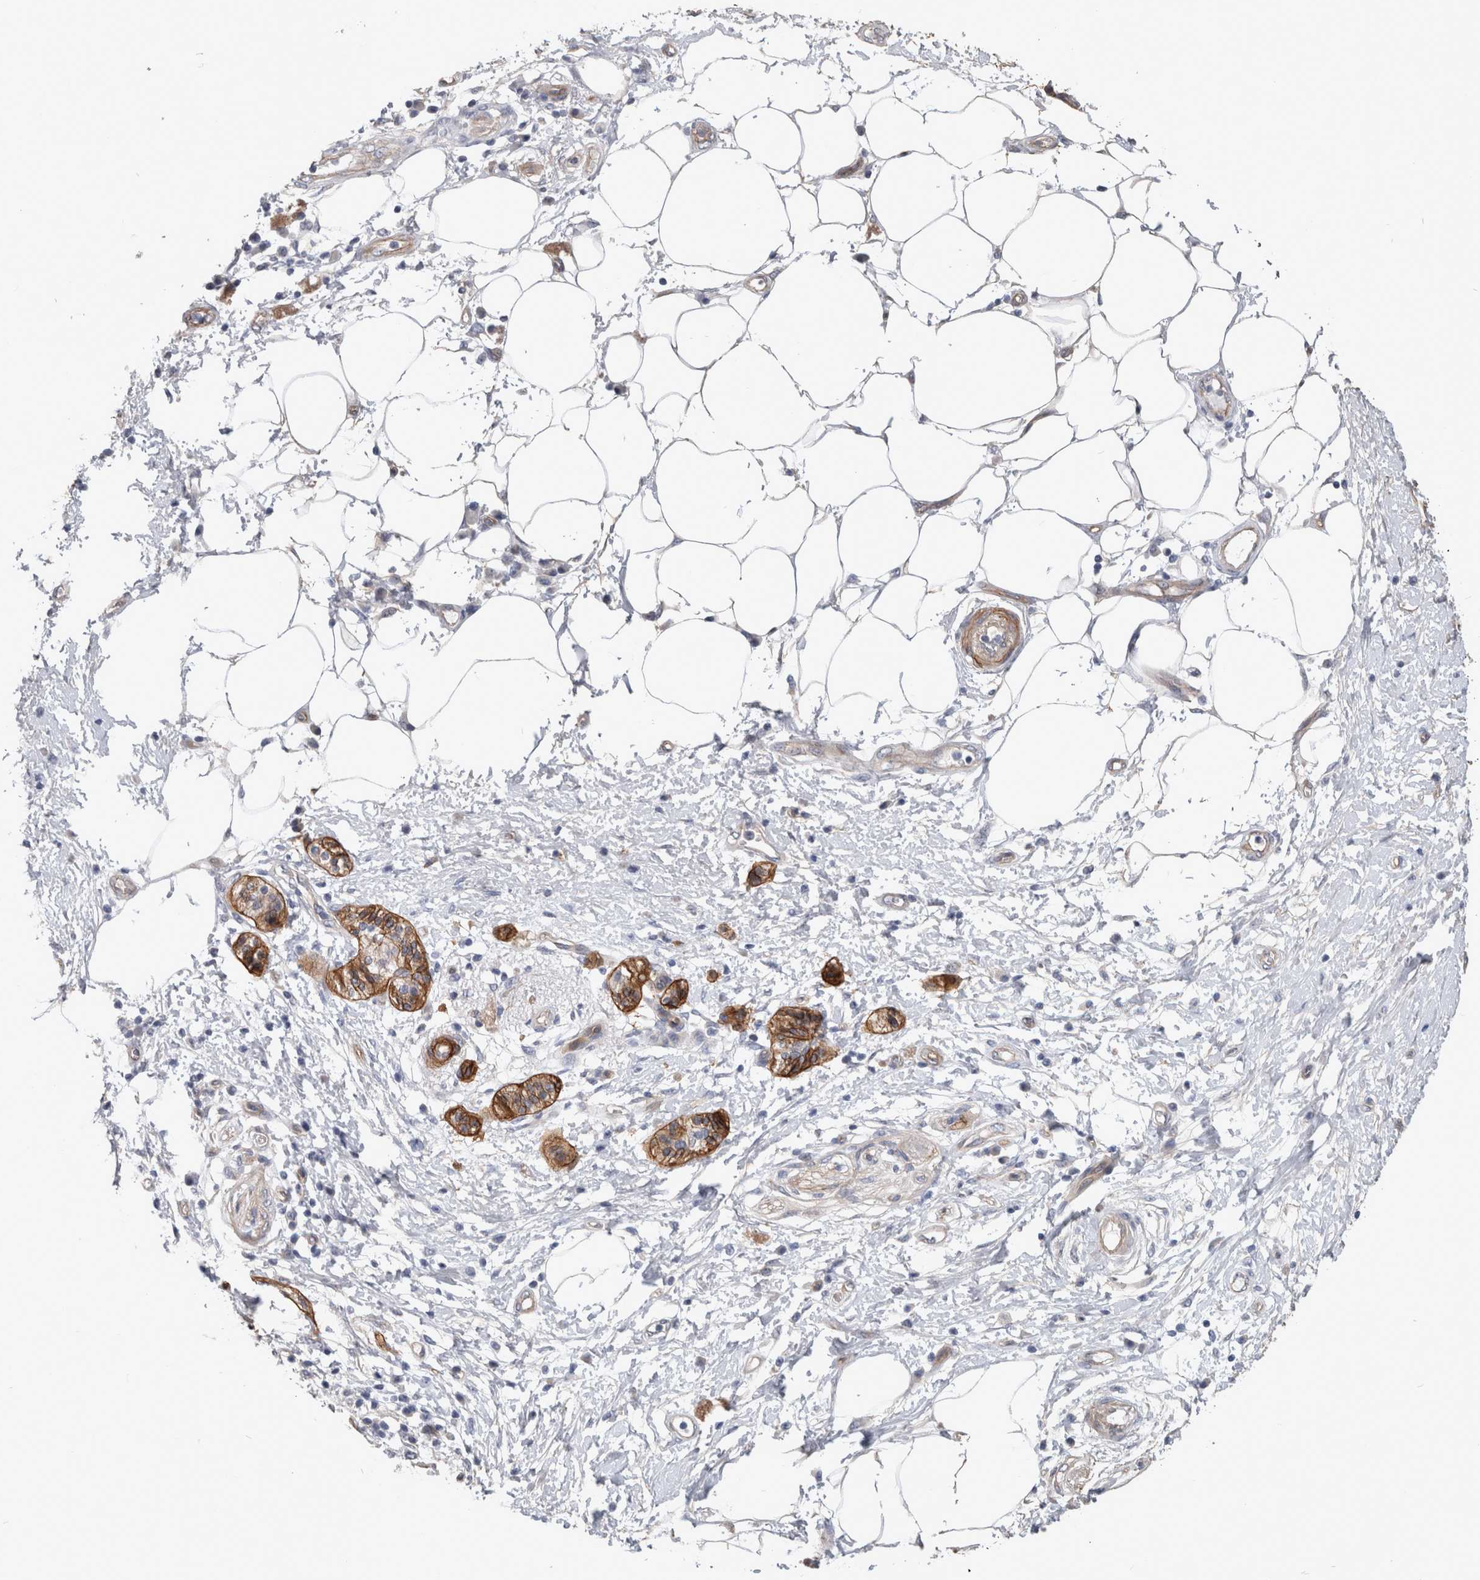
{"staining": {"intensity": "strong", "quantity": "25%-75%", "location": "cytoplasmic/membranous"}, "tissue": "pancreatic cancer", "cell_type": "Tumor cells", "image_type": "cancer", "snomed": [{"axis": "morphology", "description": "Adenocarcinoma, NOS"}, {"axis": "topography", "description": "Pancreas"}], "caption": "Pancreatic adenocarcinoma was stained to show a protein in brown. There is high levels of strong cytoplasmic/membranous expression in approximately 25%-75% of tumor cells.", "gene": "BCAM", "patient": {"sex": "female", "age": 78}}